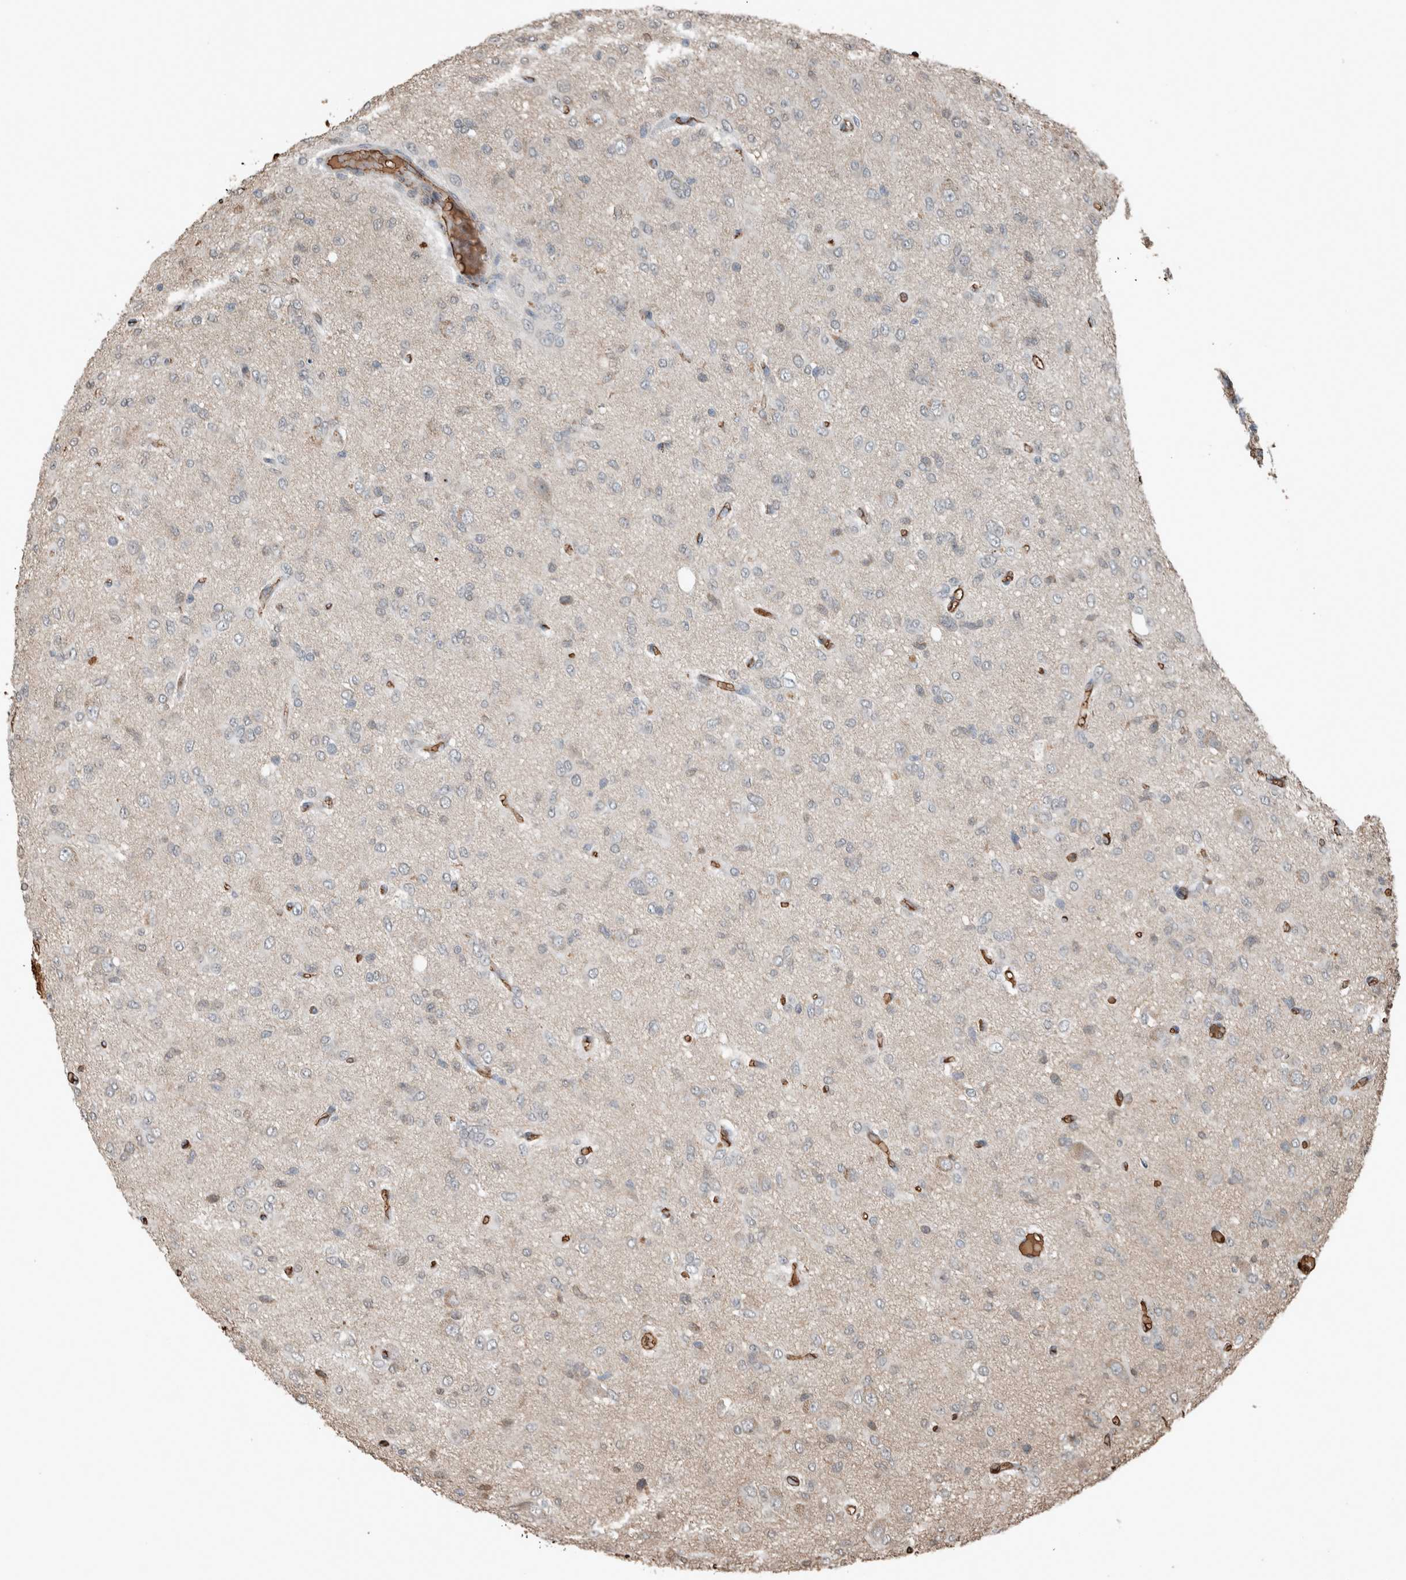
{"staining": {"intensity": "negative", "quantity": "none", "location": "none"}, "tissue": "glioma", "cell_type": "Tumor cells", "image_type": "cancer", "snomed": [{"axis": "morphology", "description": "Glioma, malignant, High grade"}, {"axis": "topography", "description": "Brain"}], "caption": "IHC of human glioma displays no positivity in tumor cells.", "gene": "USP34", "patient": {"sex": "female", "age": 59}}